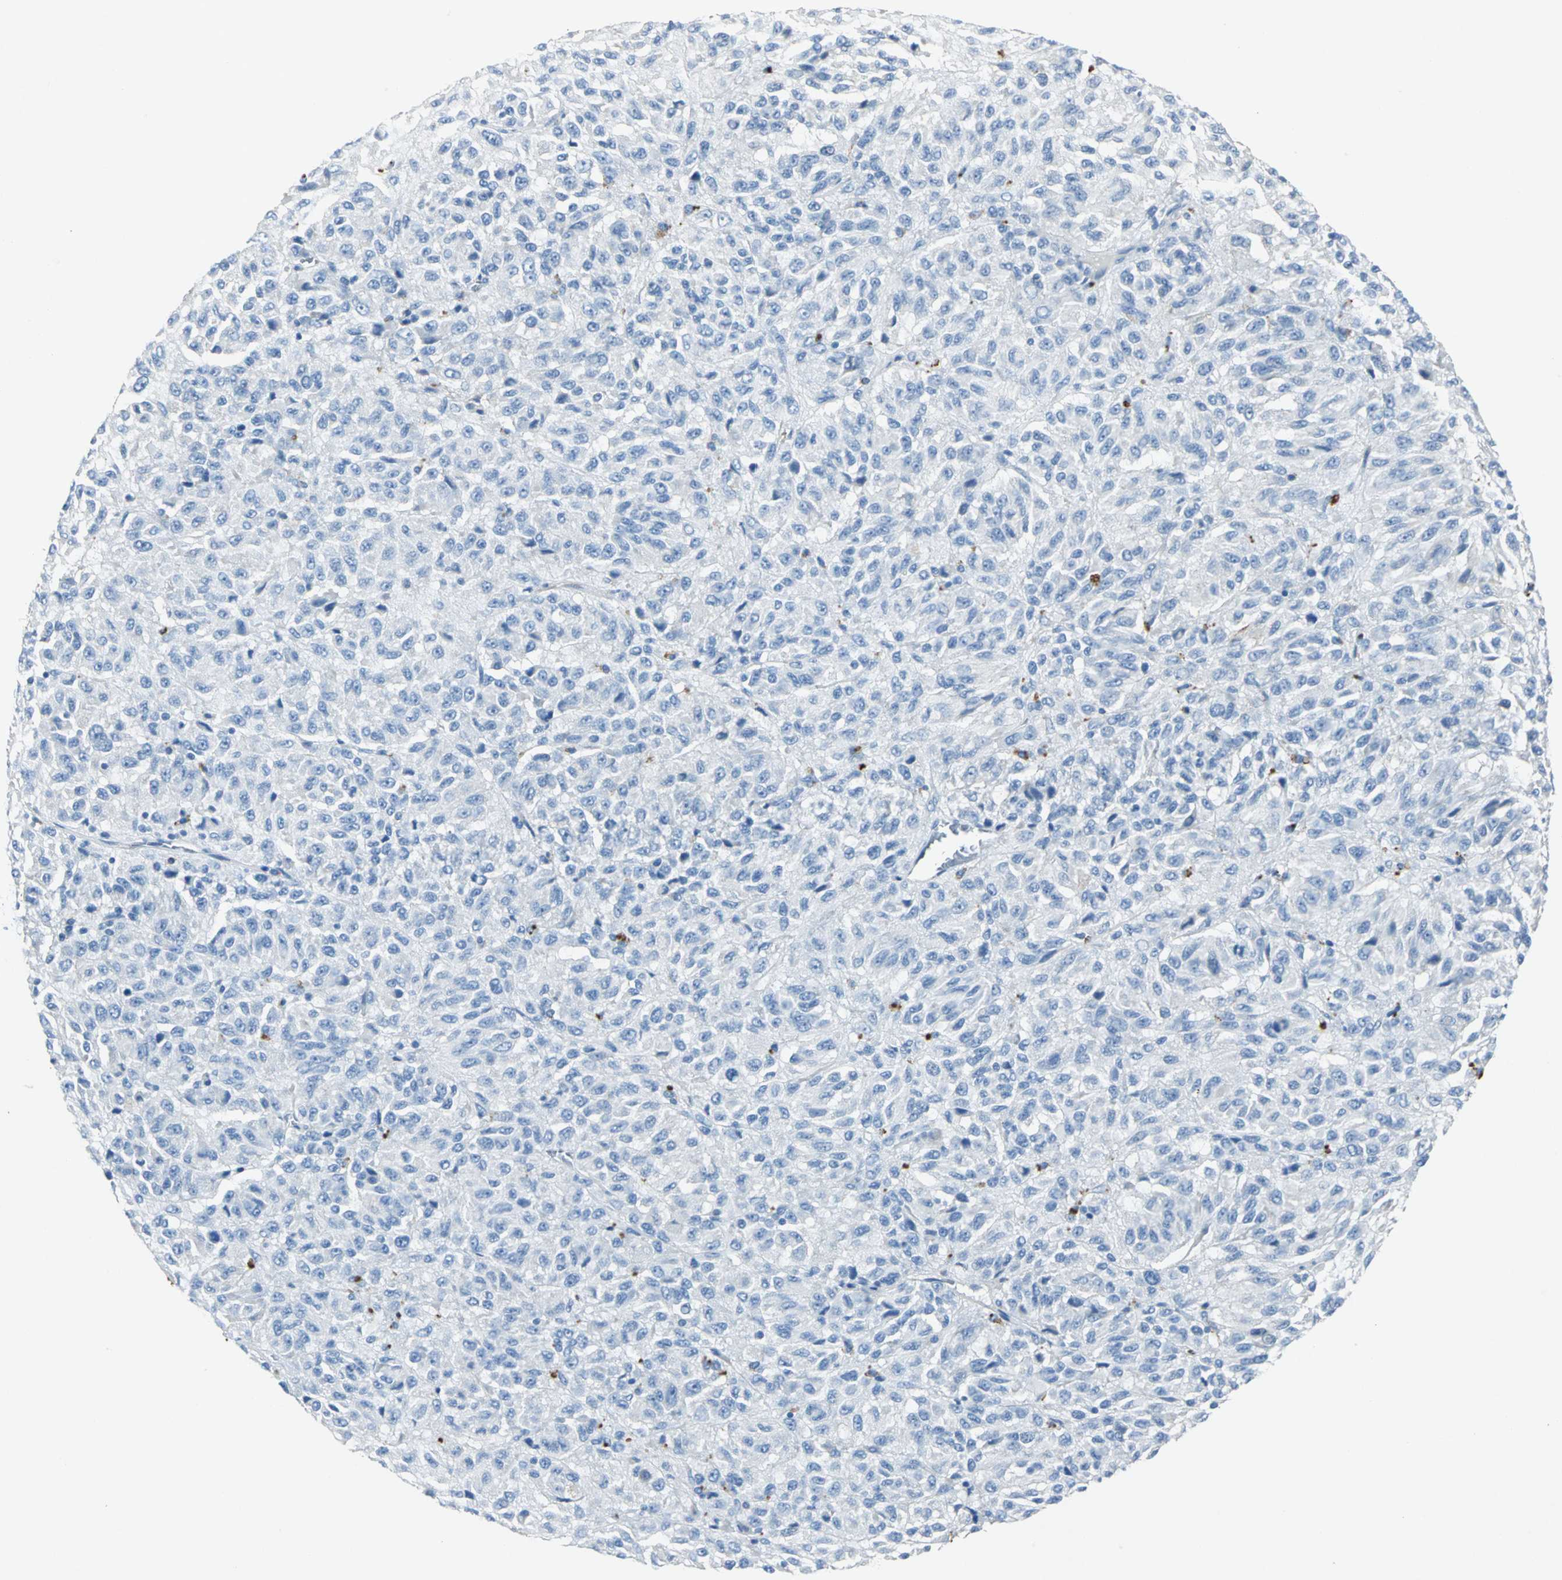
{"staining": {"intensity": "negative", "quantity": "none", "location": "none"}, "tissue": "melanoma", "cell_type": "Tumor cells", "image_type": "cancer", "snomed": [{"axis": "morphology", "description": "Malignant melanoma, Metastatic site"}, {"axis": "topography", "description": "Lung"}], "caption": "The IHC micrograph has no significant expression in tumor cells of malignant melanoma (metastatic site) tissue.", "gene": "EFNB3", "patient": {"sex": "male", "age": 64}}